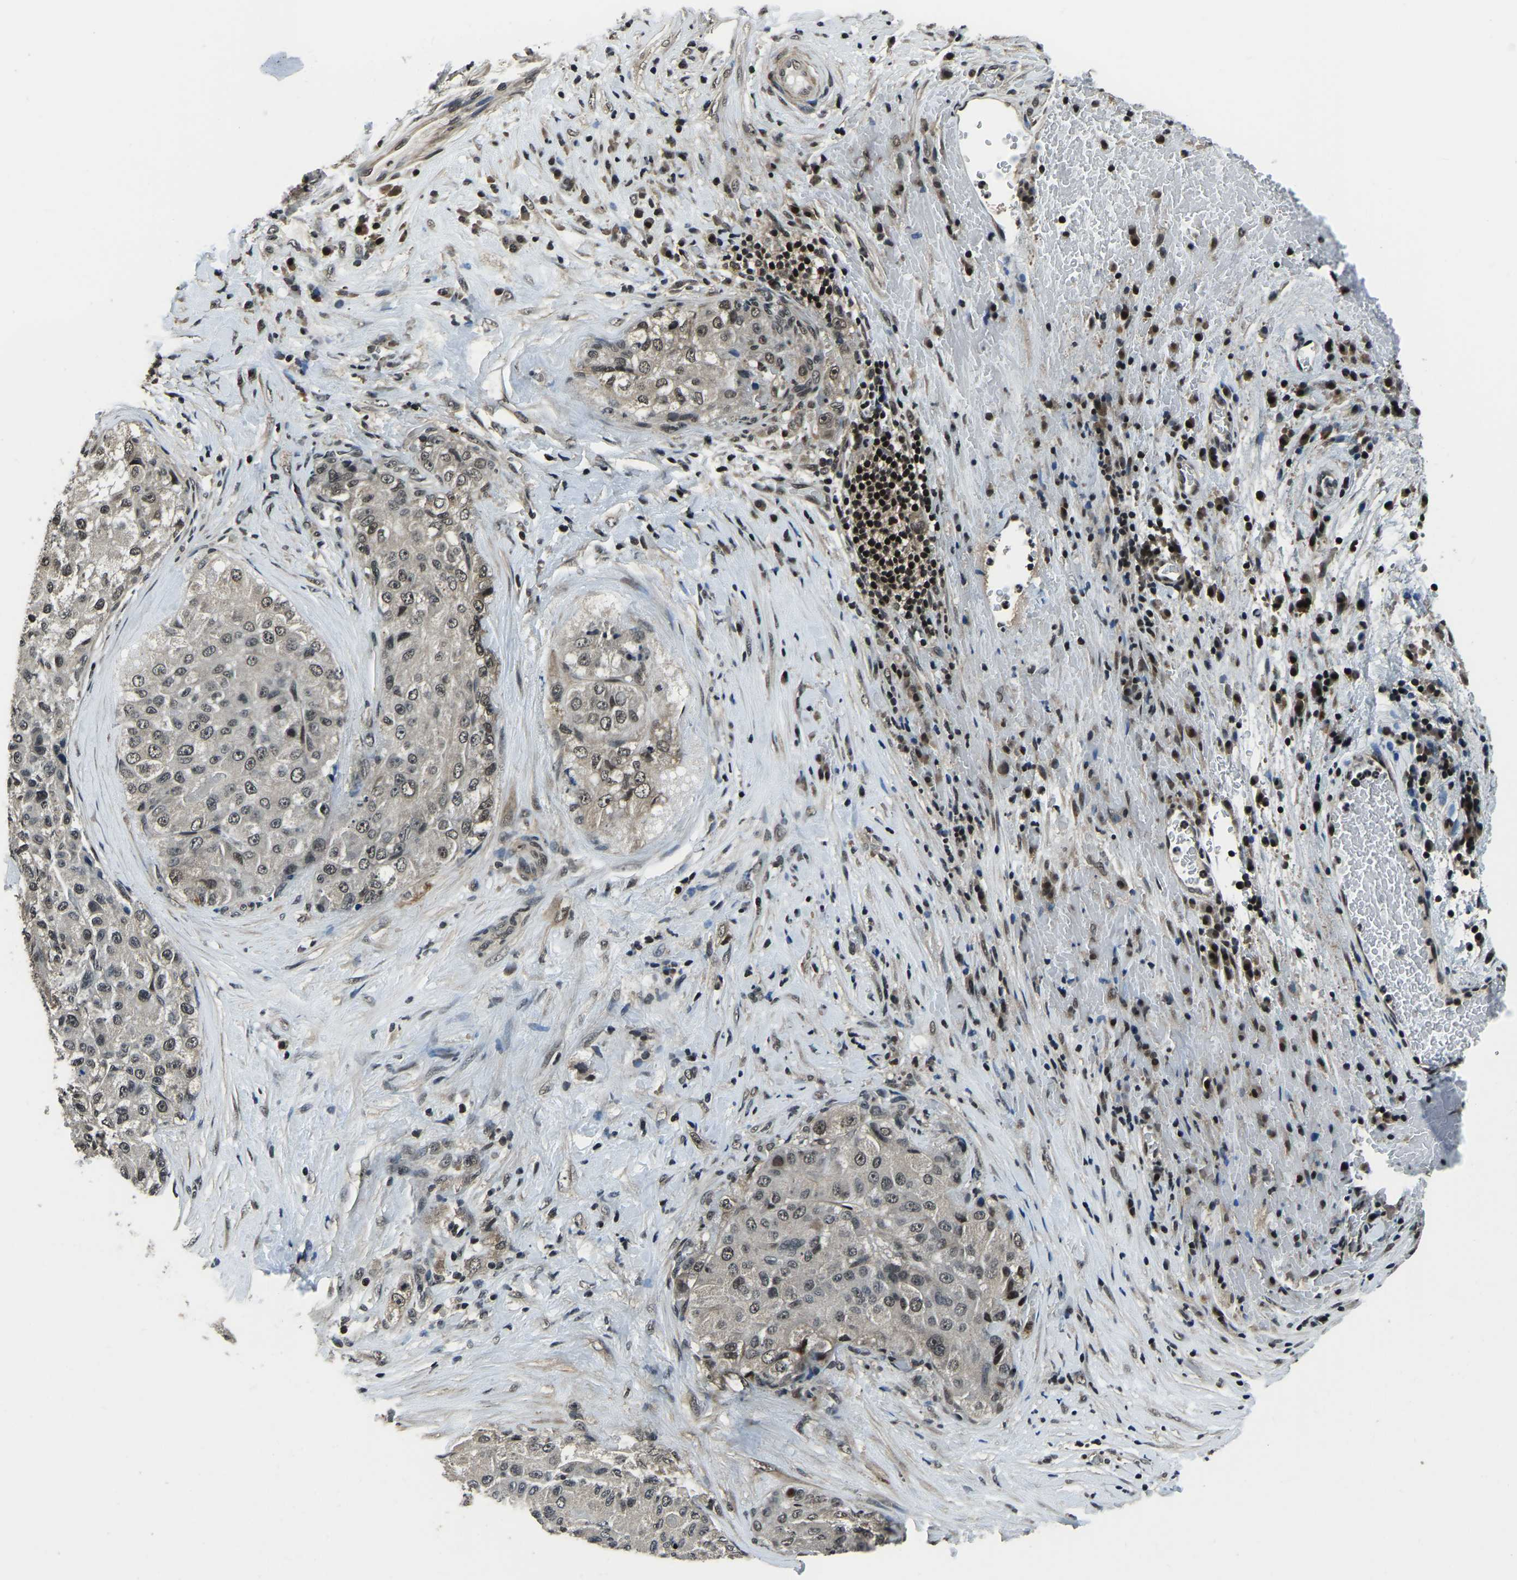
{"staining": {"intensity": "weak", "quantity": "<25%", "location": "nuclear"}, "tissue": "liver cancer", "cell_type": "Tumor cells", "image_type": "cancer", "snomed": [{"axis": "morphology", "description": "Carcinoma, Hepatocellular, NOS"}, {"axis": "topography", "description": "Liver"}], "caption": "High magnification brightfield microscopy of liver cancer stained with DAB (3,3'-diaminobenzidine) (brown) and counterstained with hematoxylin (blue): tumor cells show no significant expression.", "gene": "ANKIB1", "patient": {"sex": "male", "age": 80}}